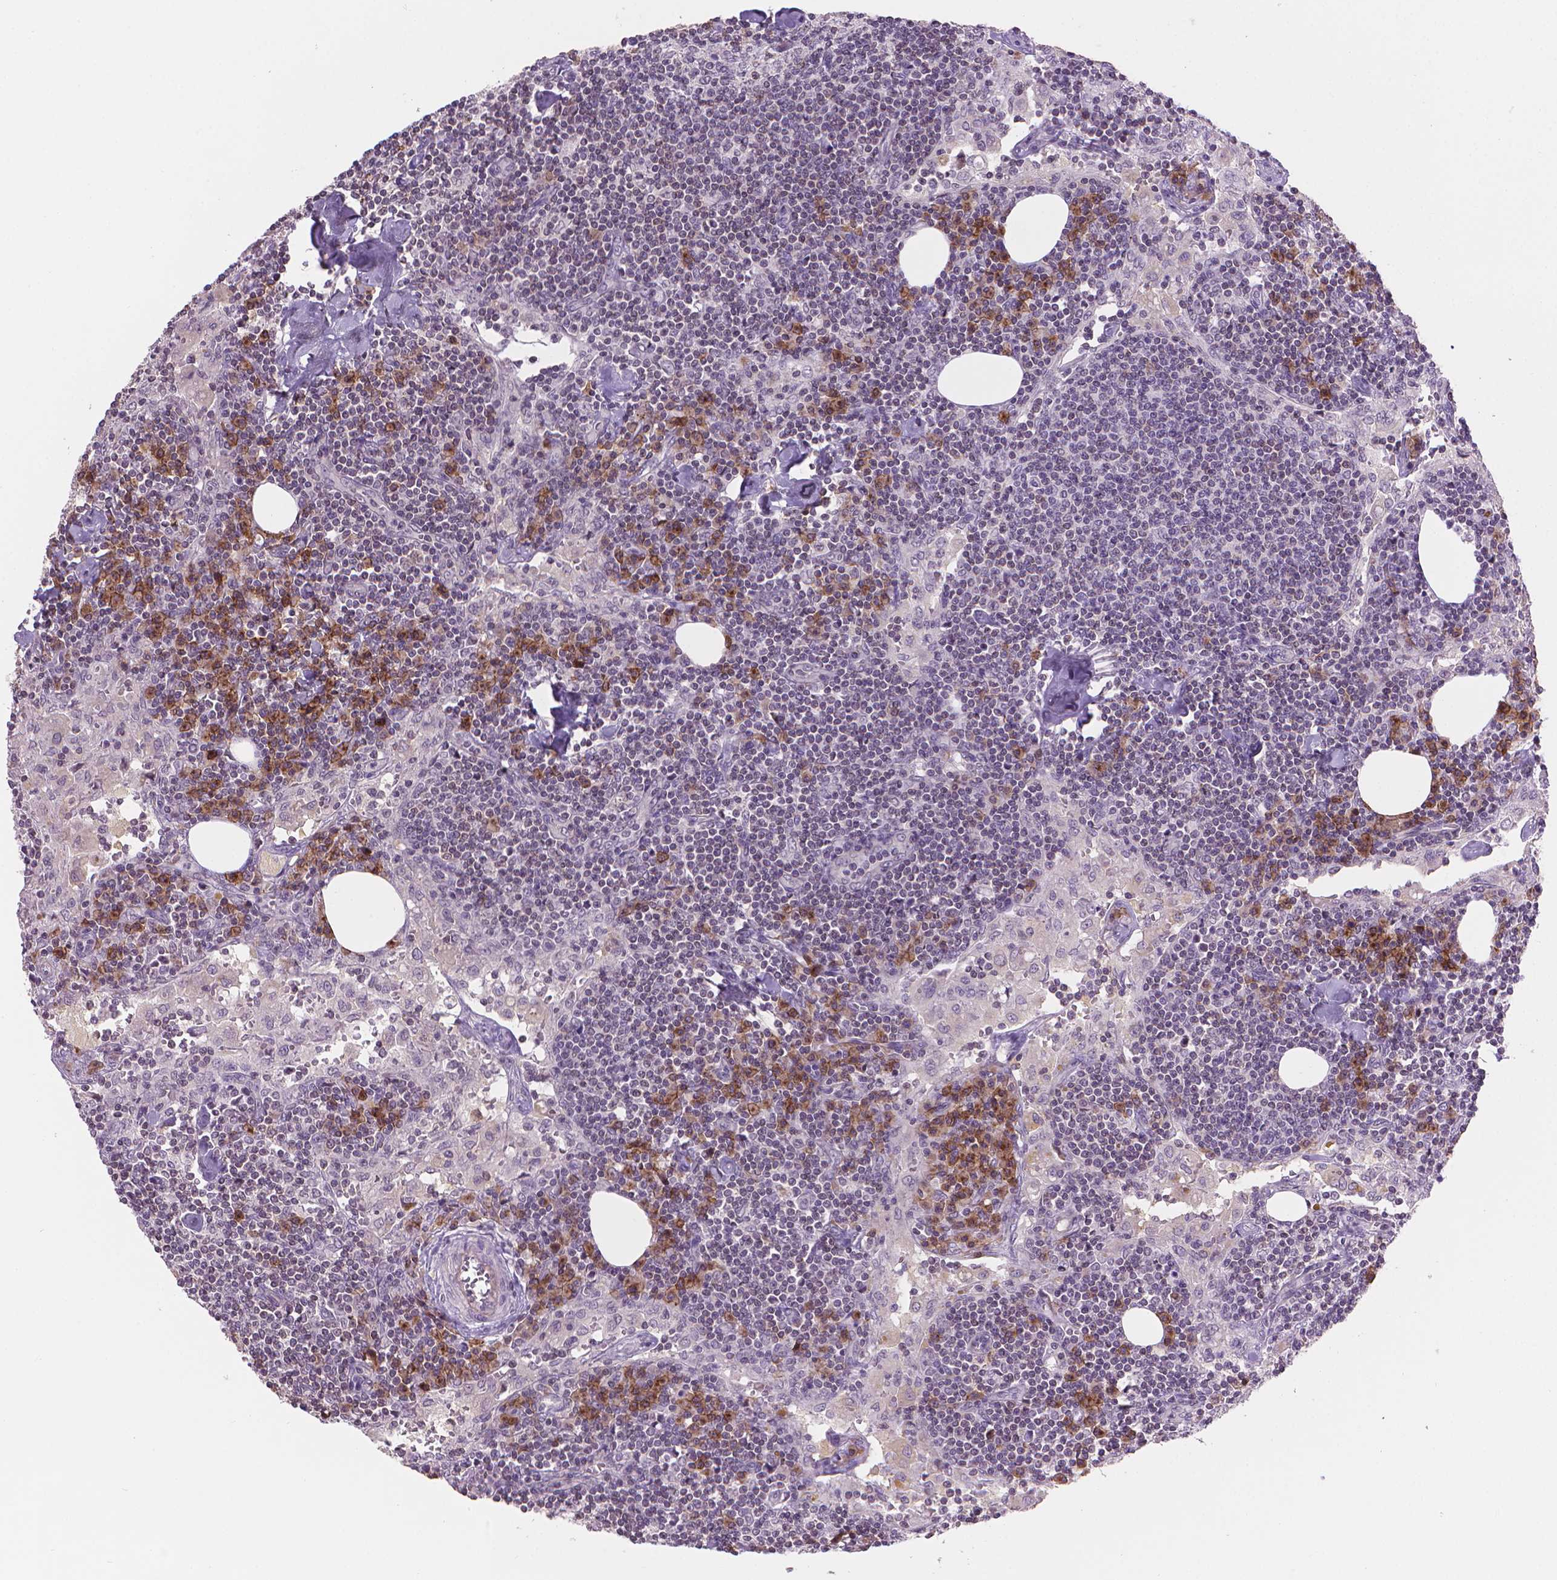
{"staining": {"intensity": "moderate", "quantity": "<25%", "location": "cytoplasmic/membranous"}, "tissue": "lymph node", "cell_type": "Germinal center cells", "image_type": "normal", "snomed": [{"axis": "morphology", "description": "Normal tissue, NOS"}, {"axis": "topography", "description": "Lymph node"}], "caption": "A low amount of moderate cytoplasmic/membranous positivity is appreciated in about <25% of germinal center cells in benign lymph node.", "gene": "TMEM184A", "patient": {"sex": "male", "age": 55}}